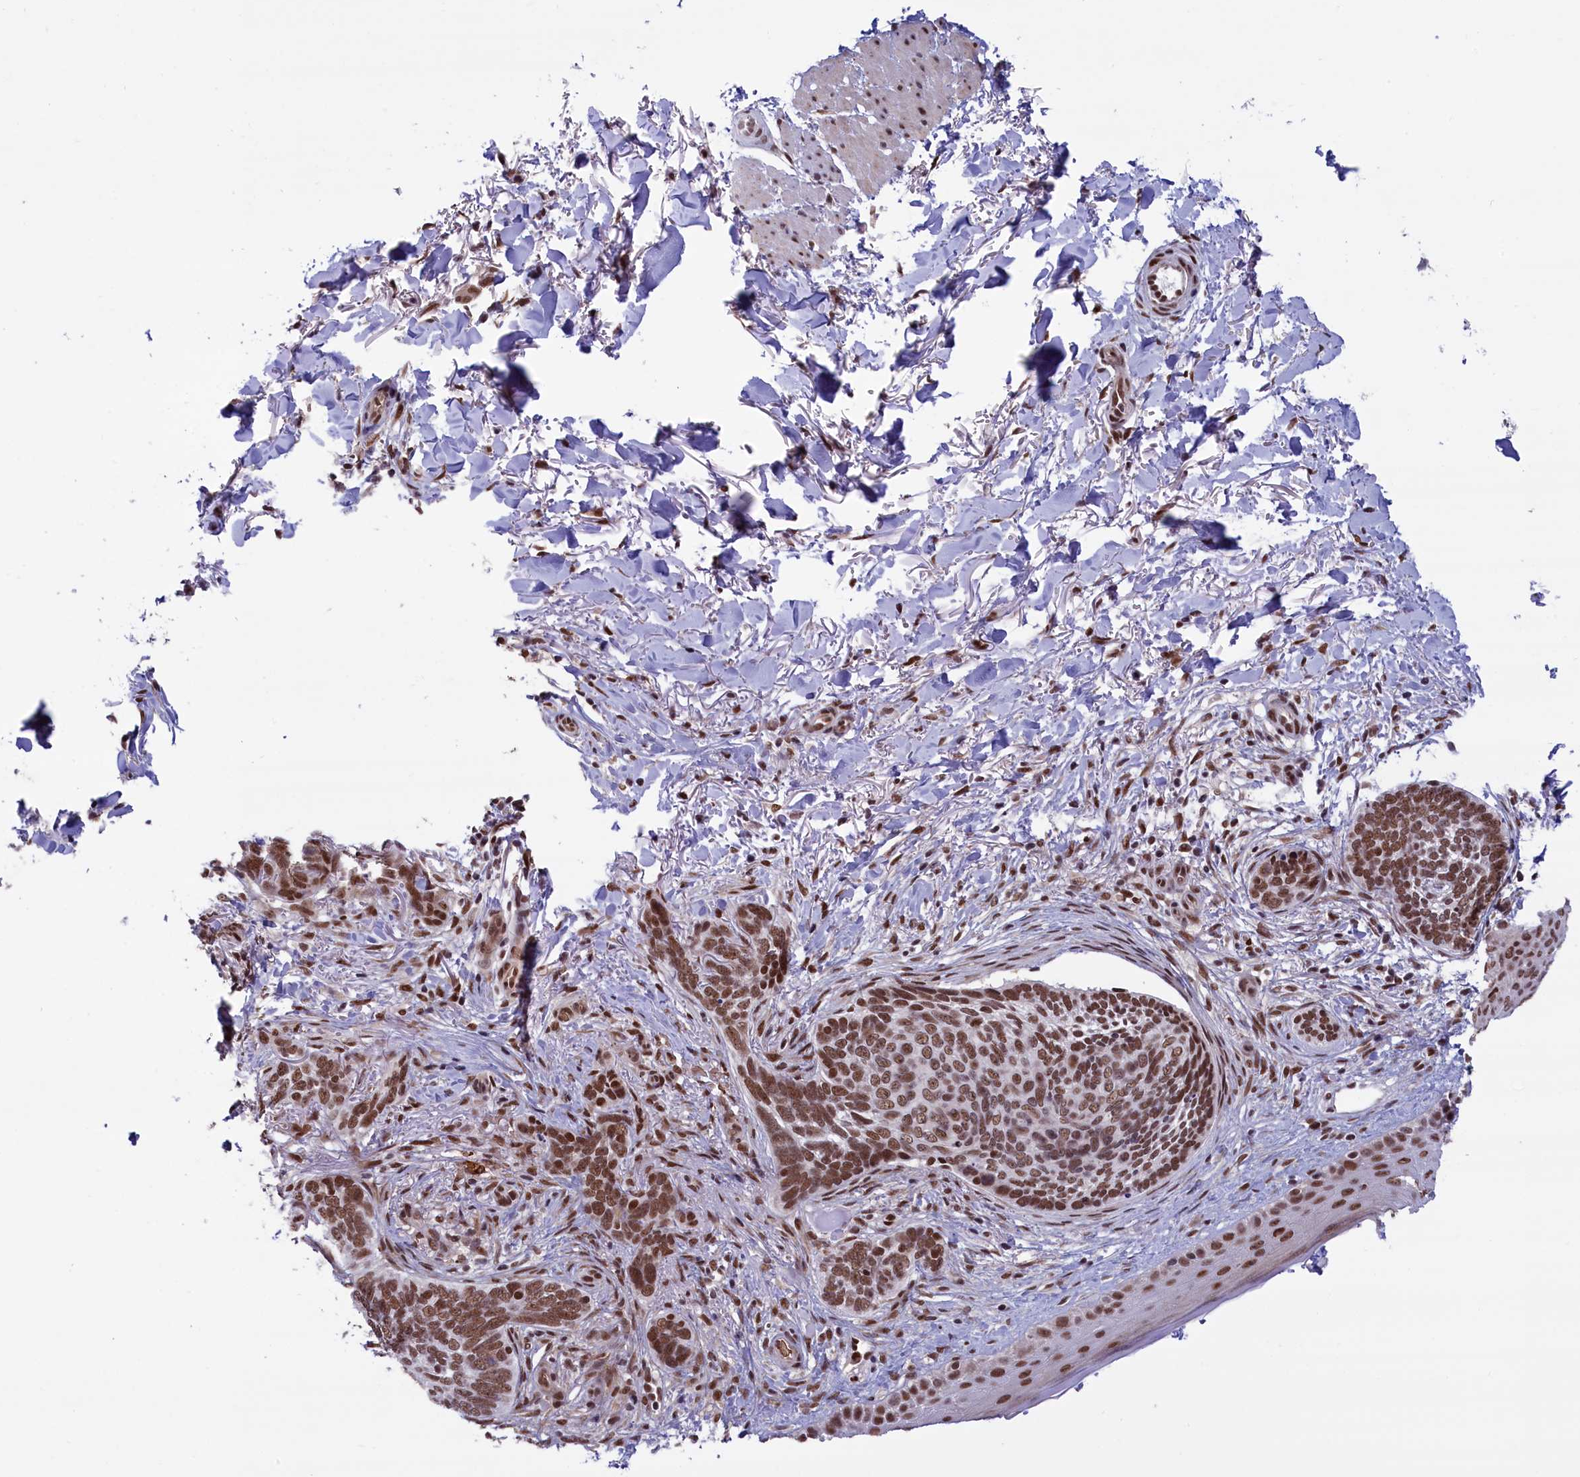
{"staining": {"intensity": "strong", "quantity": ">75%", "location": "nuclear"}, "tissue": "skin cancer", "cell_type": "Tumor cells", "image_type": "cancer", "snomed": [{"axis": "morphology", "description": "Normal tissue, NOS"}, {"axis": "morphology", "description": "Basal cell carcinoma"}, {"axis": "topography", "description": "Skin"}], "caption": "Skin cancer (basal cell carcinoma) stained with a brown dye displays strong nuclear positive positivity in about >75% of tumor cells.", "gene": "MPHOSPH8", "patient": {"sex": "female", "age": 67}}